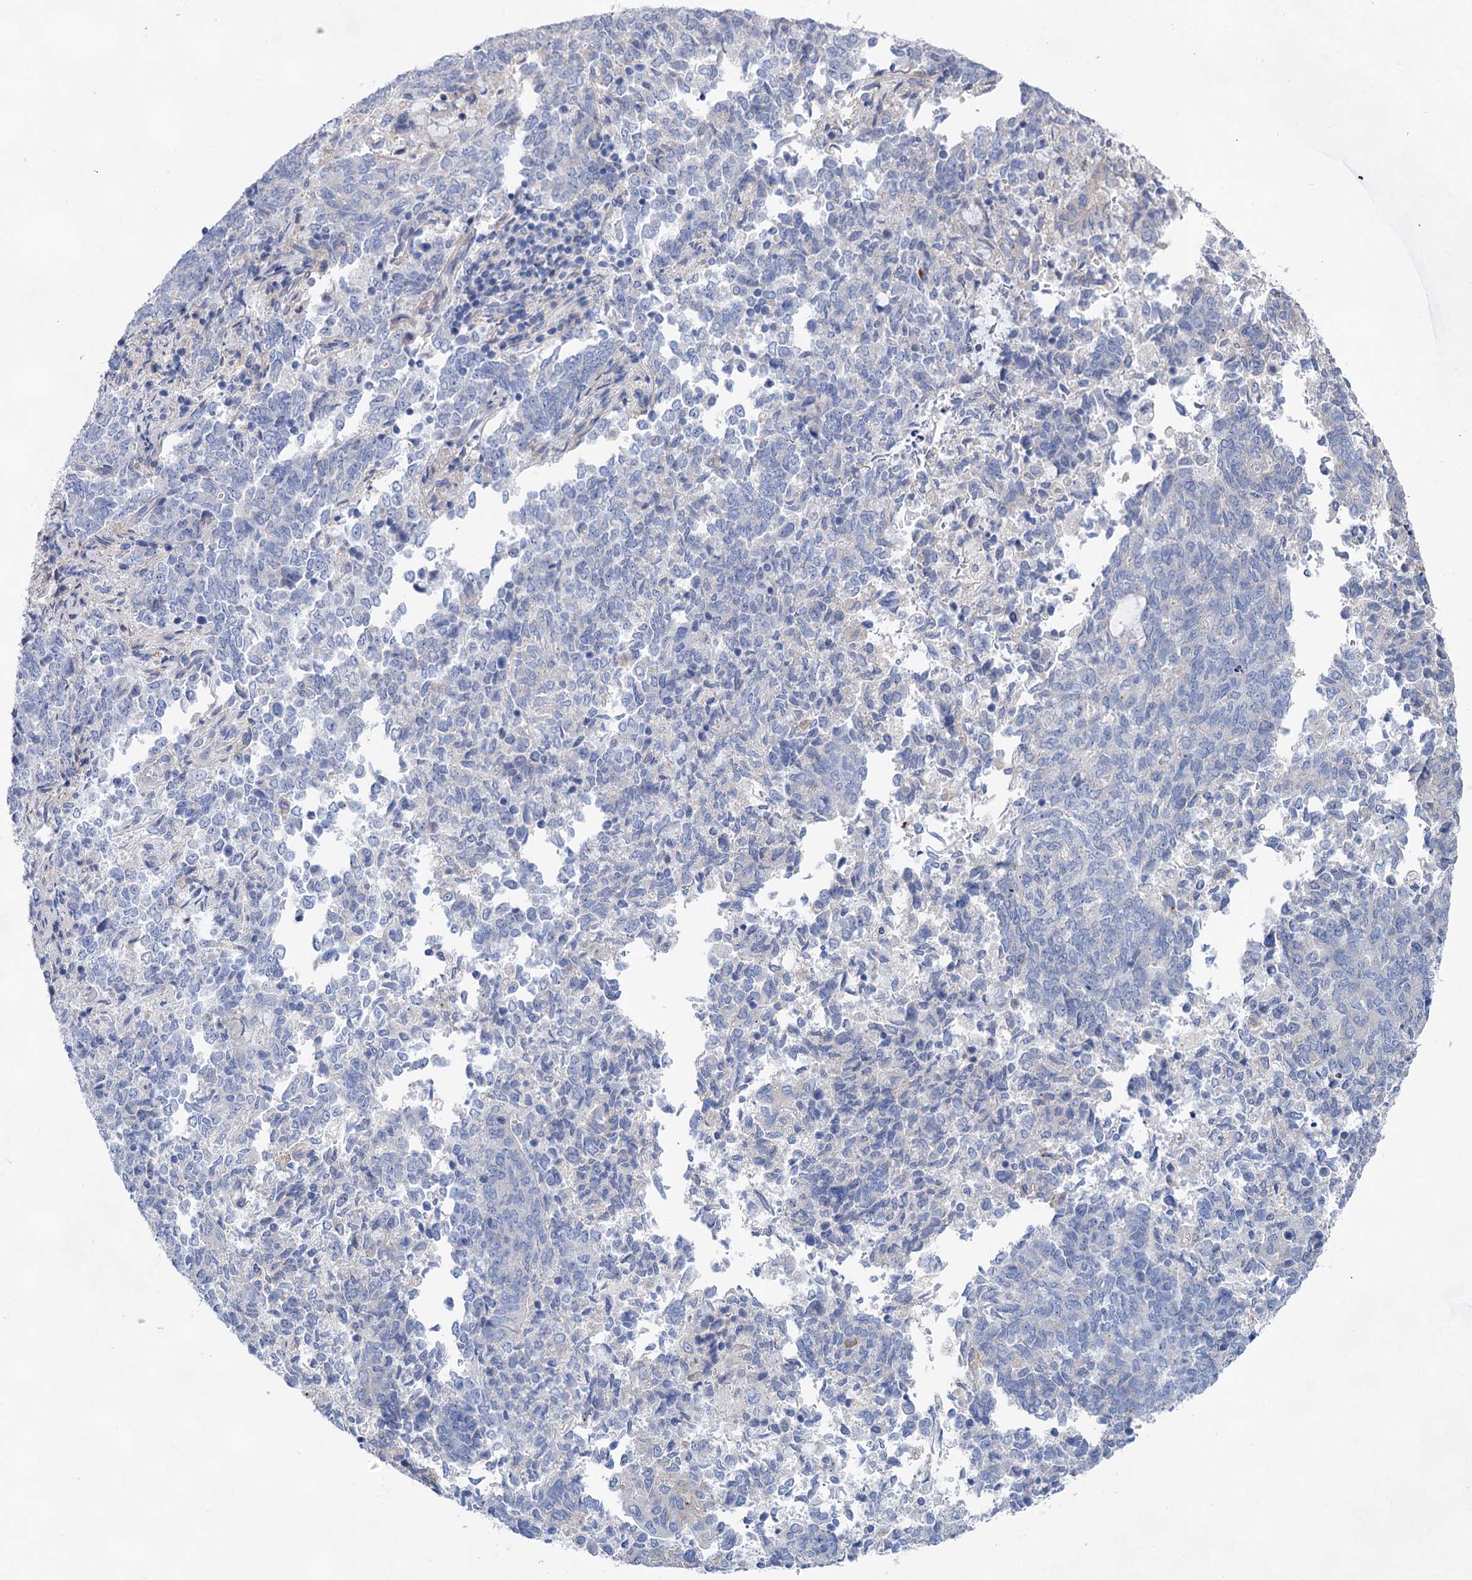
{"staining": {"intensity": "negative", "quantity": "none", "location": "none"}, "tissue": "endometrial cancer", "cell_type": "Tumor cells", "image_type": "cancer", "snomed": [{"axis": "morphology", "description": "Adenocarcinoma, NOS"}, {"axis": "topography", "description": "Endometrium"}], "caption": "High power microscopy photomicrograph of an IHC histopathology image of endometrial adenocarcinoma, revealing no significant expression in tumor cells.", "gene": "GPR155", "patient": {"sex": "female", "age": 80}}